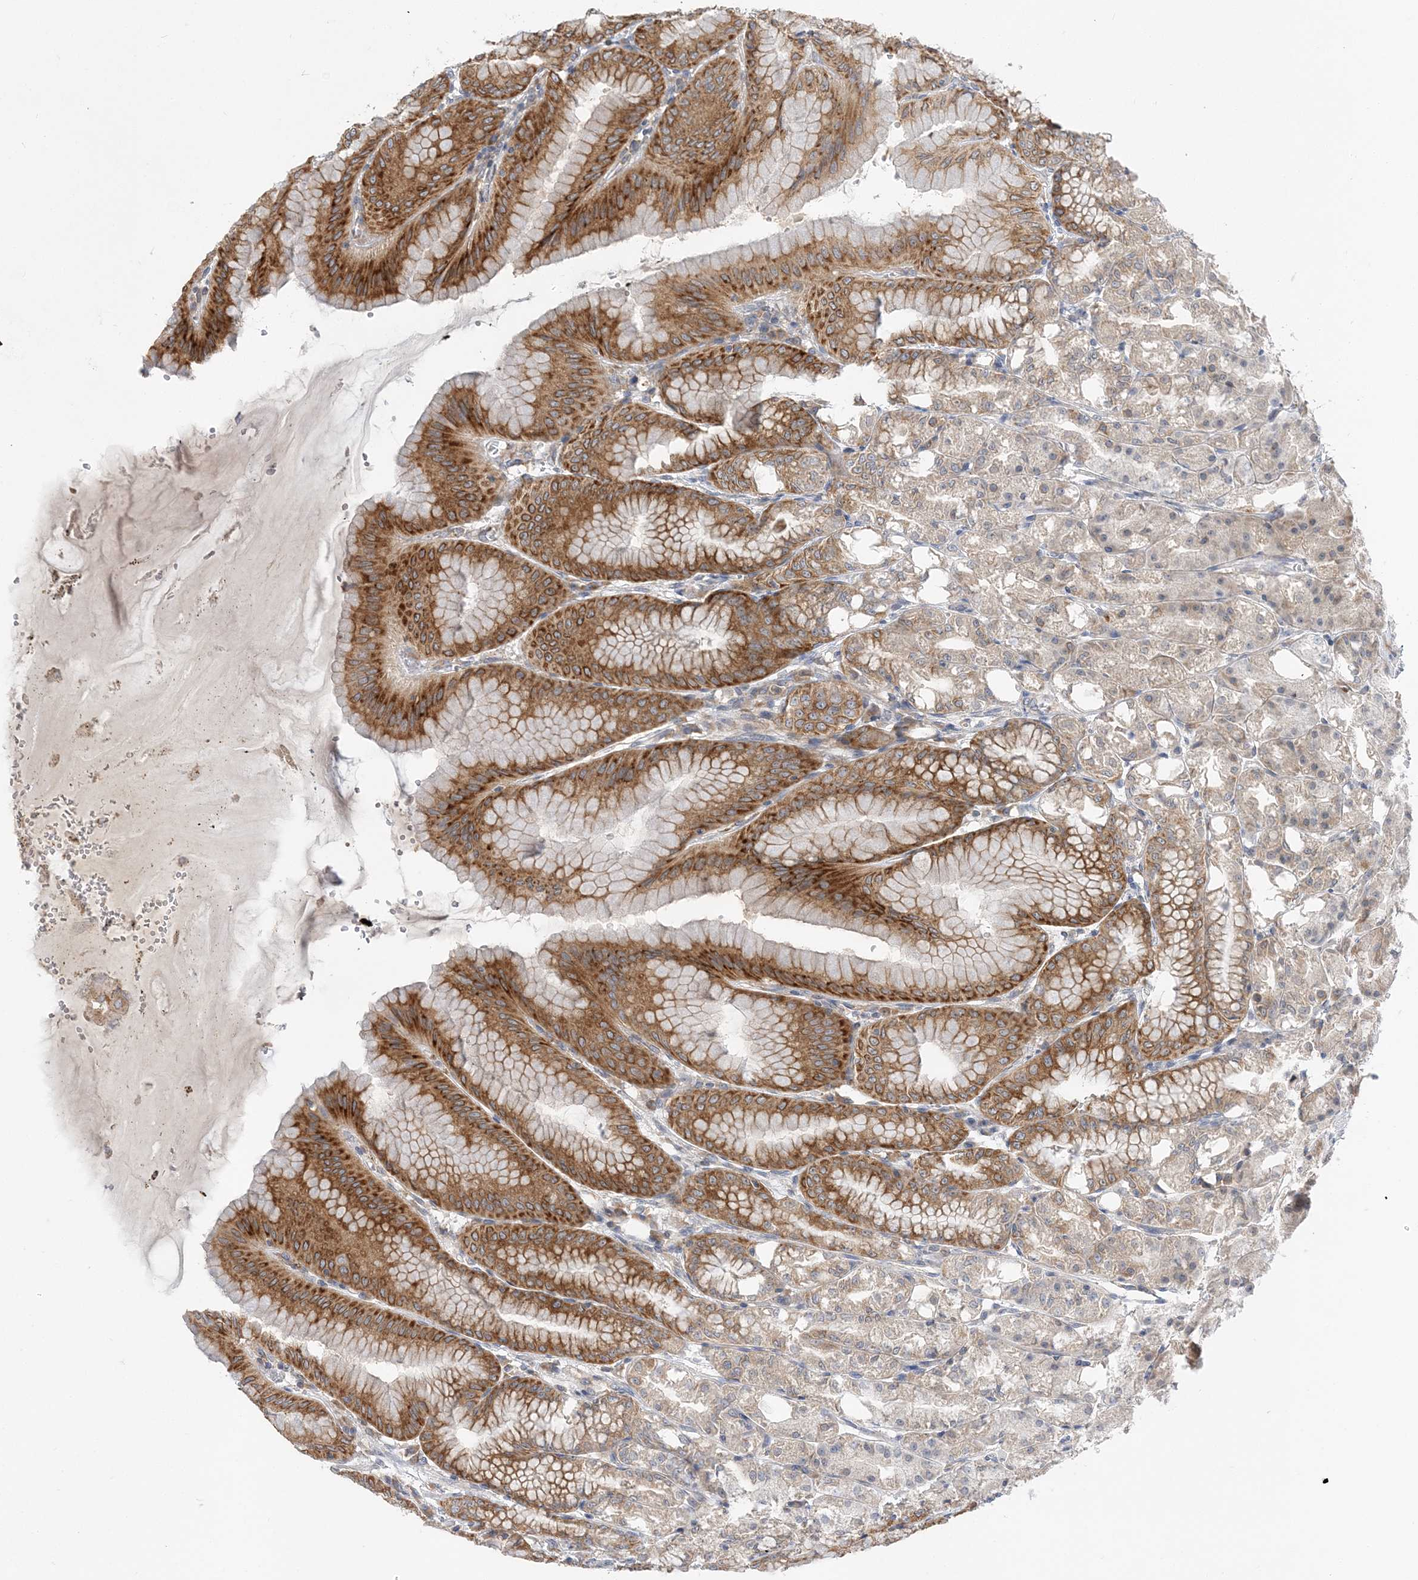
{"staining": {"intensity": "strong", "quantity": ">75%", "location": "cytoplasmic/membranous"}, "tissue": "stomach", "cell_type": "Glandular cells", "image_type": "normal", "snomed": [{"axis": "morphology", "description": "Normal tissue, NOS"}, {"axis": "topography", "description": "Stomach, lower"}], "caption": "Protein positivity by immunohistochemistry reveals strong cytoplasmic/membranous staining in about >75% of glandular cells in benign stomach. The staining was performed using DAB (3,3'-diaminobenzidine), with brown indicating positive protein expression. Nuclei are stained blue with hematoxylin.", "gene": "LARP4B", "patient": {"sex": "male", "age": 71}}